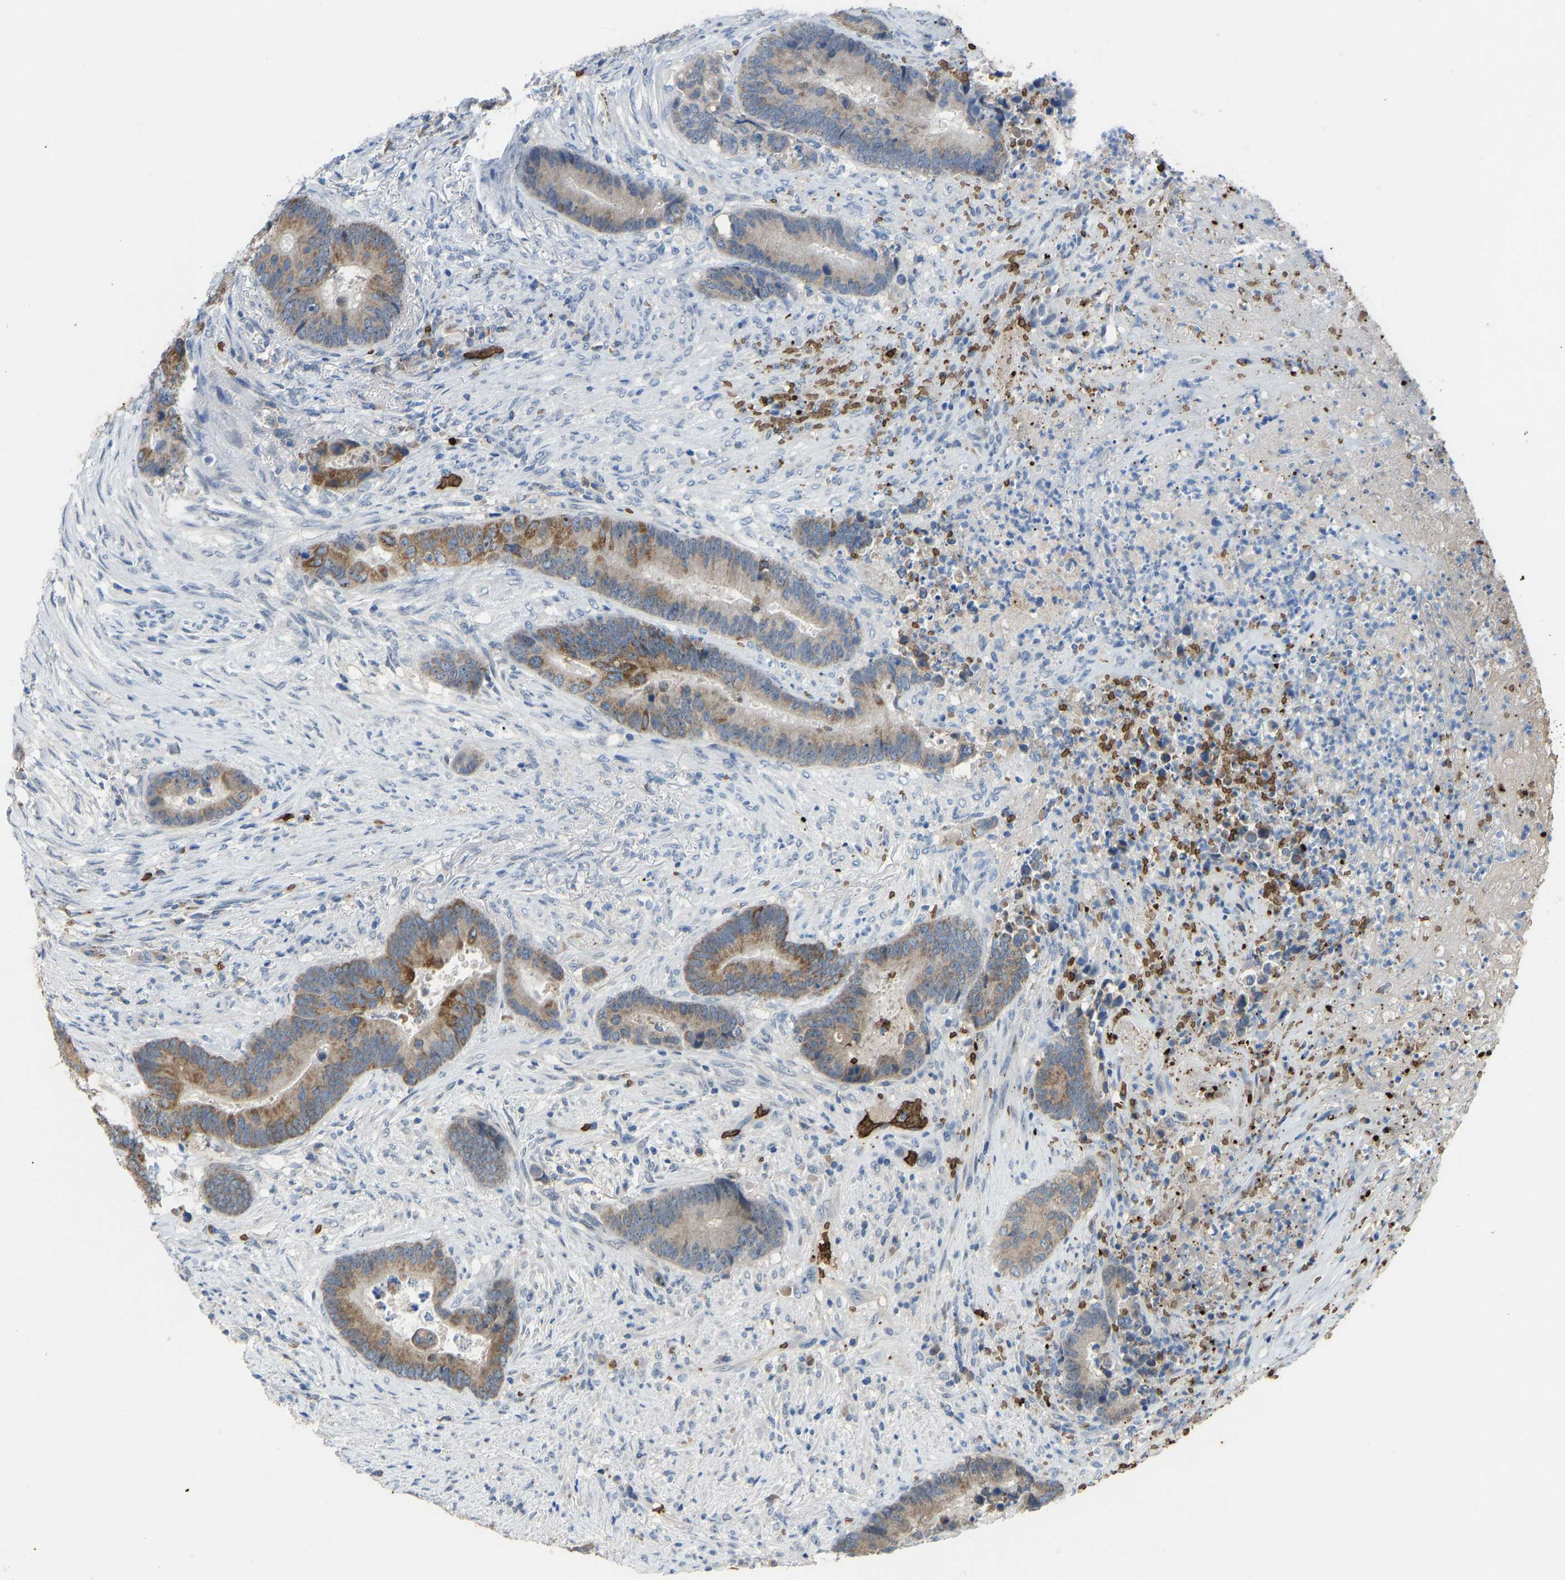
{"staining": {"intensity": "moderate", "quantity": ">75%", "location": "cytoplasmic/membranous"}, "tissue": "colorectal cancer", "cell_type": "Tumor cells", "image_type": "cancer", "snomed": [{"axis": "morphology", "description": "Adenocarcinoma, NOS"}, {"axis": "topography", "description": "Rectum"}], "caption": "Tumor cells exhibit moderate cytoplasmic/membranous staining in about >75% of cells in adenocarcinoma (colorectal). (DAB (3,3'-diaminobenzidine) = brown stain, brightfield microscopy at high magnification).", "gene": "PIGS", "patient": {"sex": "female", "age": 89}}